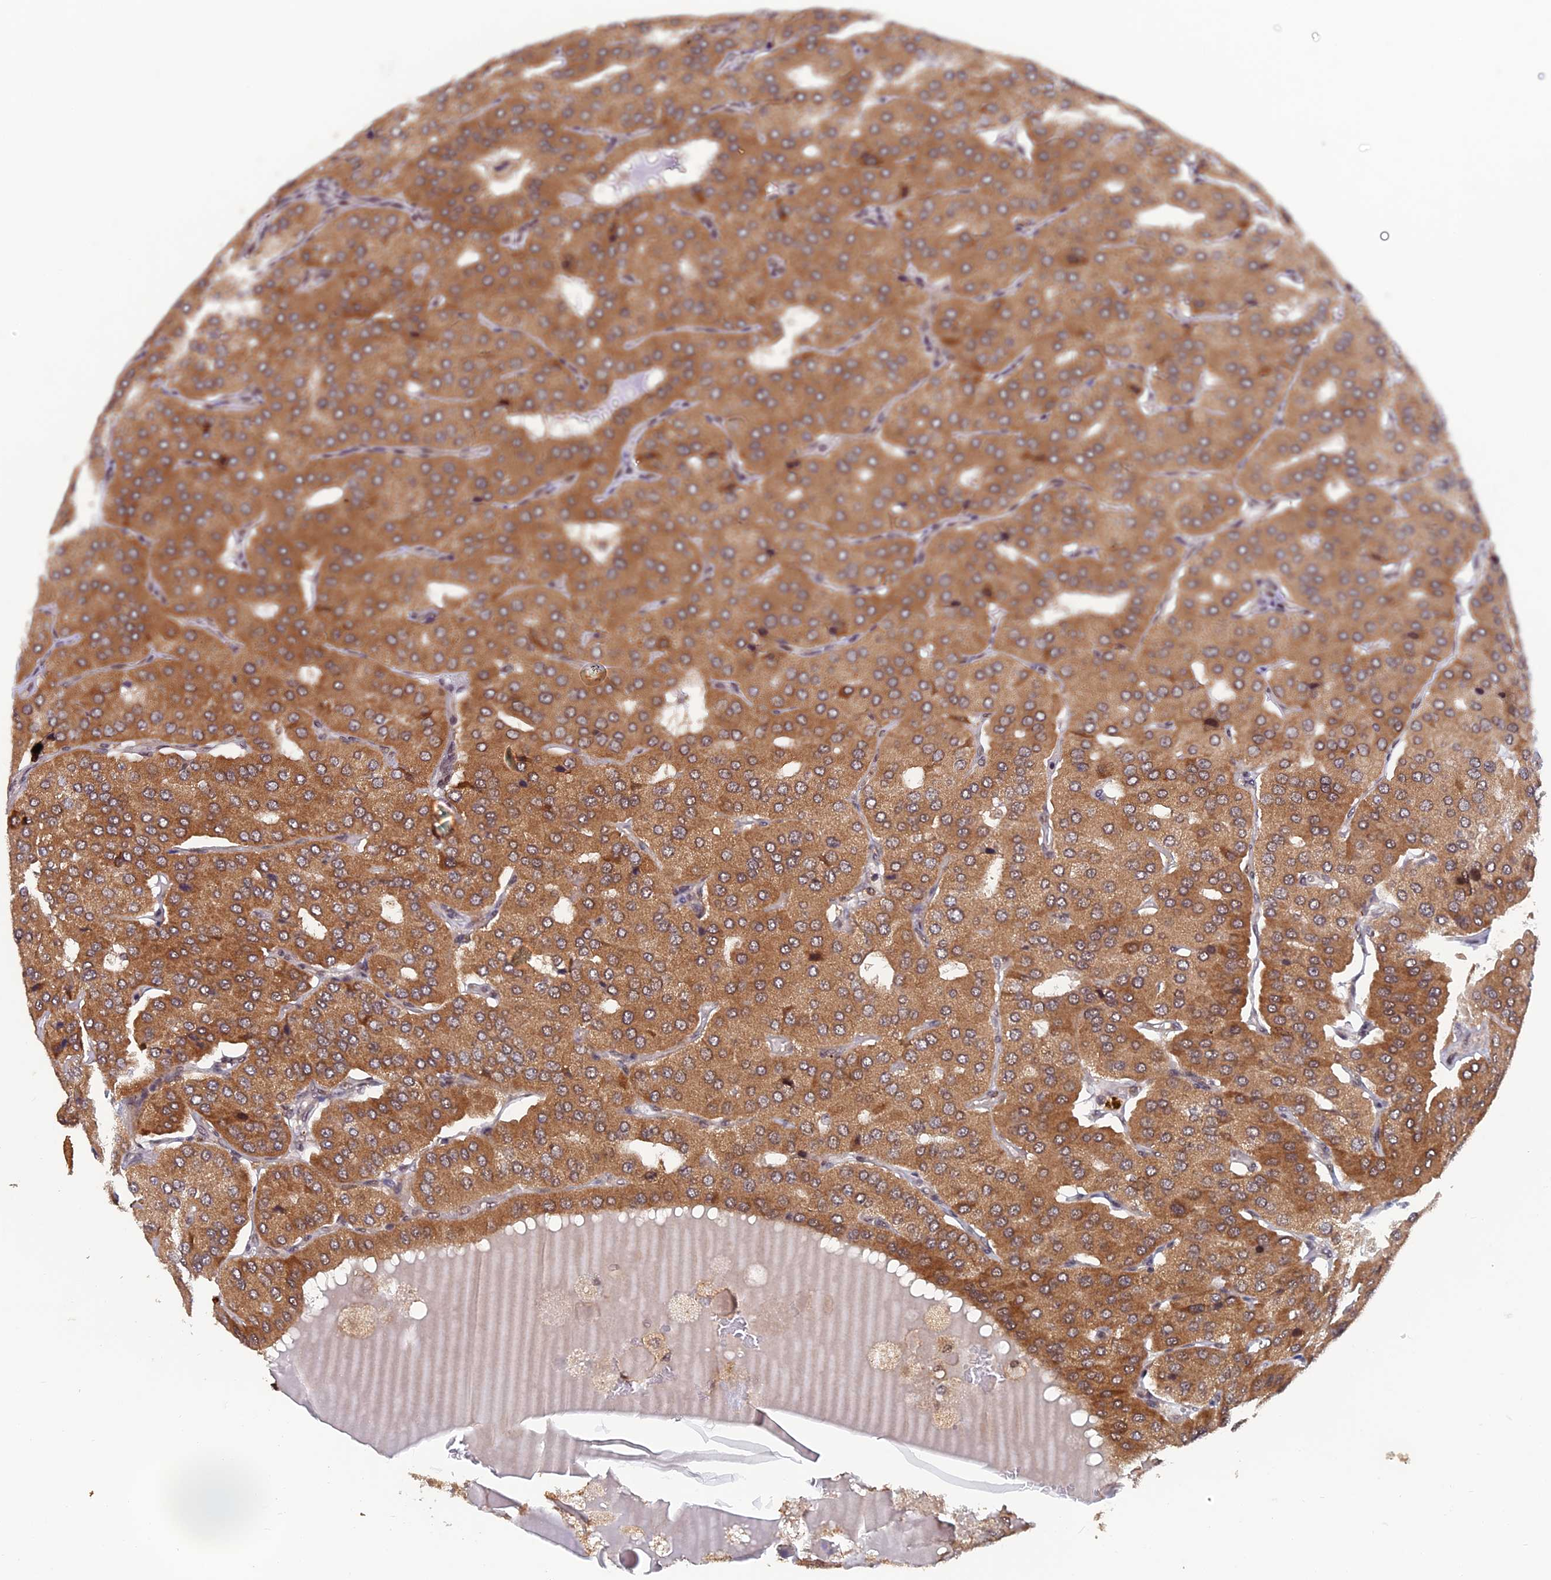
{"staining": {"intensity": "moderate", "quantity": ">75%", "location": "cytoplasmic/membranous"}, "tissue": "parathyroid gland", "cell_type": "Glandular cells", "image_type": "normal", "snomed": [{"axis": "morphology", "description": "Normal tissue, NOS"}, {"axis": "morphology", "description": "Adenoma, NOS"}, {"axis": "topography", "description": "Parathyroid gland"}], "caption": "Brown immunohistochemical staining in unremarkable human parathyroid gland demonstrates moderate cytoplasmic/membranous staining in about >75% of glandular cells. (Stains: DAB in brown, nuclei in blue, Microscopy: brightfield microscopy at high magnification).", "gene": "FAM53C", "patient": {"sex": "female", "age": 86}}